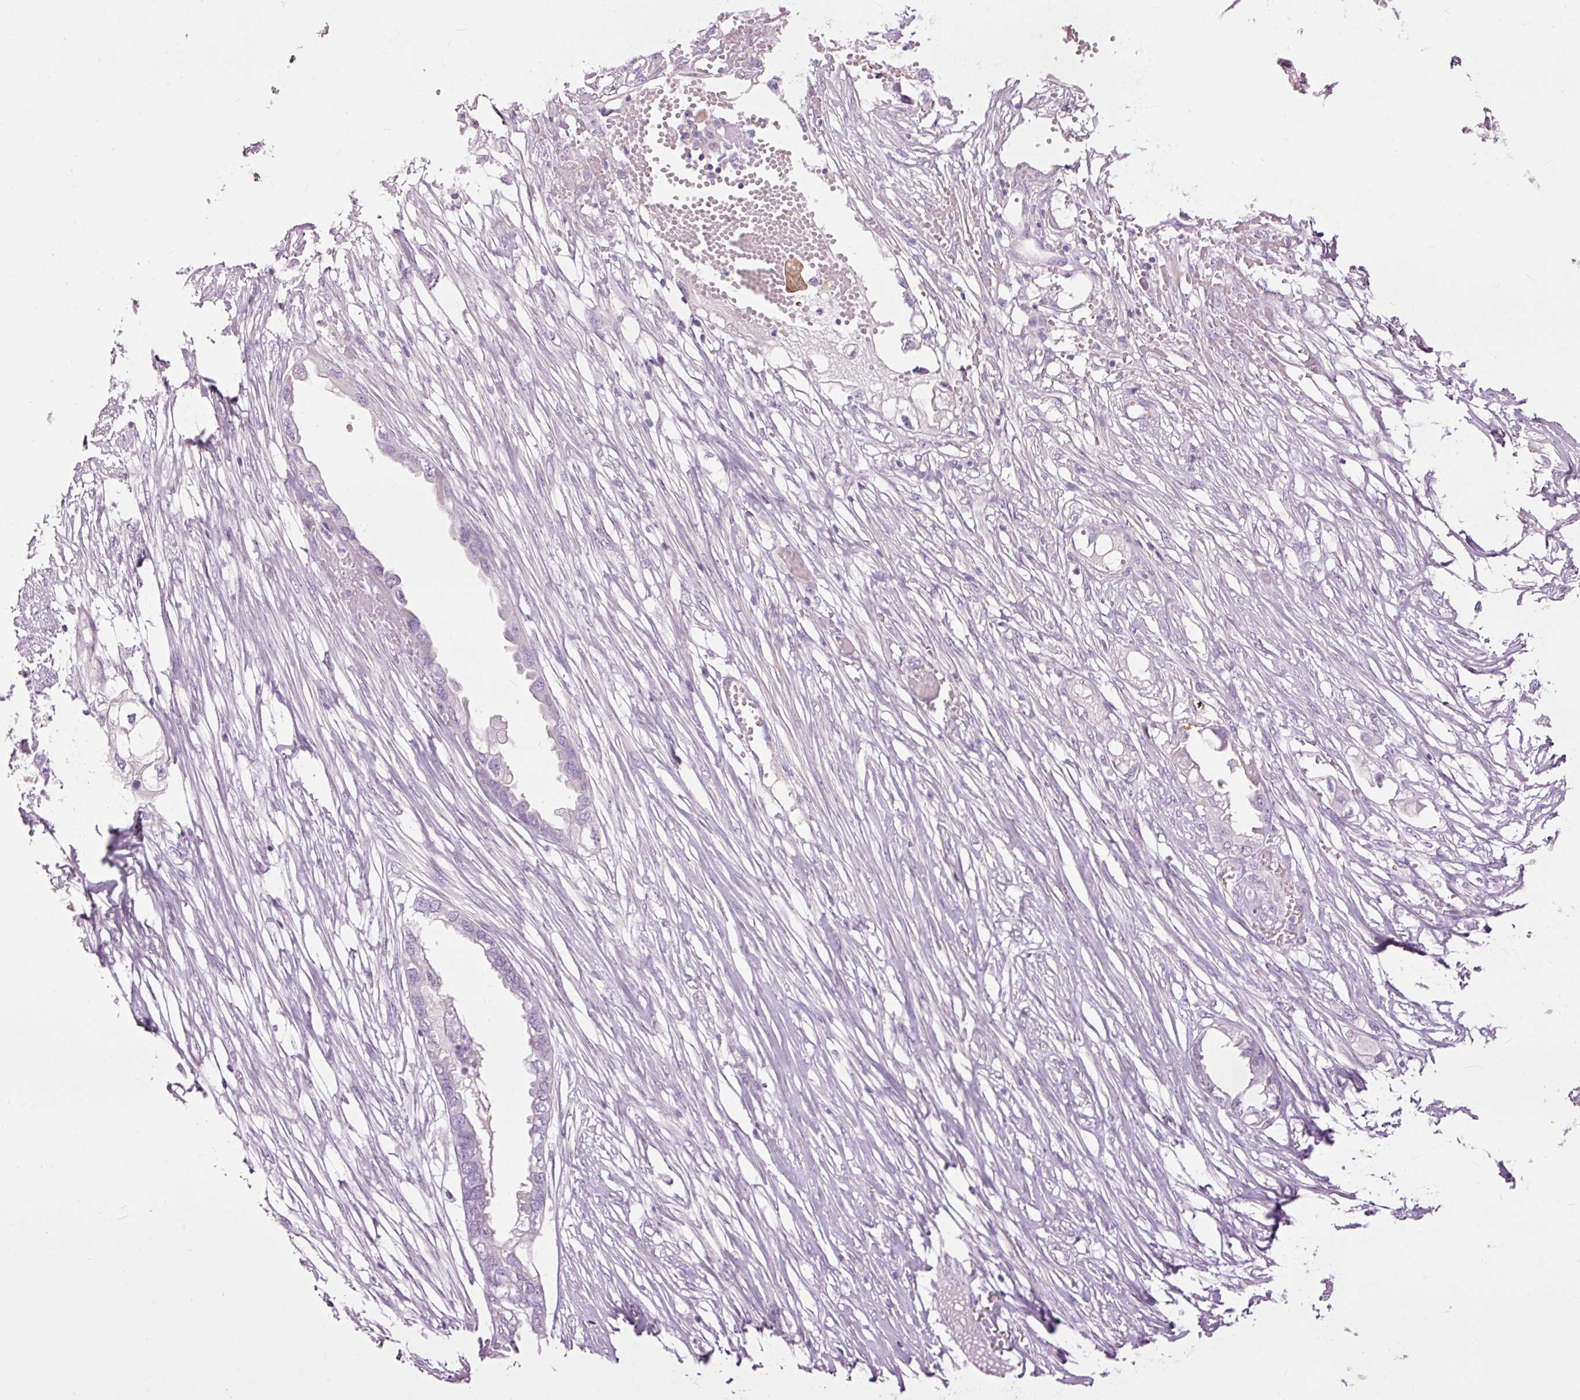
{"staining": {"intensity": "negative", "quantity": "none", "location": "none"}, "tissue": "endometrial cancer", "cell_type": "Tumor cells", "image_type": "cancer", "snomed": [{"axis": "morphology", "description": "Adenocarcinoma, NOS"}, {"axis": "morphology", "description": "Adenocarcinoma, metastatic, NOS"}, {"axis": "topography", "description": "Adipose tissue"}, {"axis": "topography", "description": "Endometrium"}], "caption": "Immunohistochemistry of human endometrial cancer displays no staining in tumor cells. (DAB (3,3'-diaminobenzidine) immunohistochemistry visualized using brightfield microscopy, high magnification).", "gene": "FCRL4", "patient": {"sex": "female", "age": 67}}